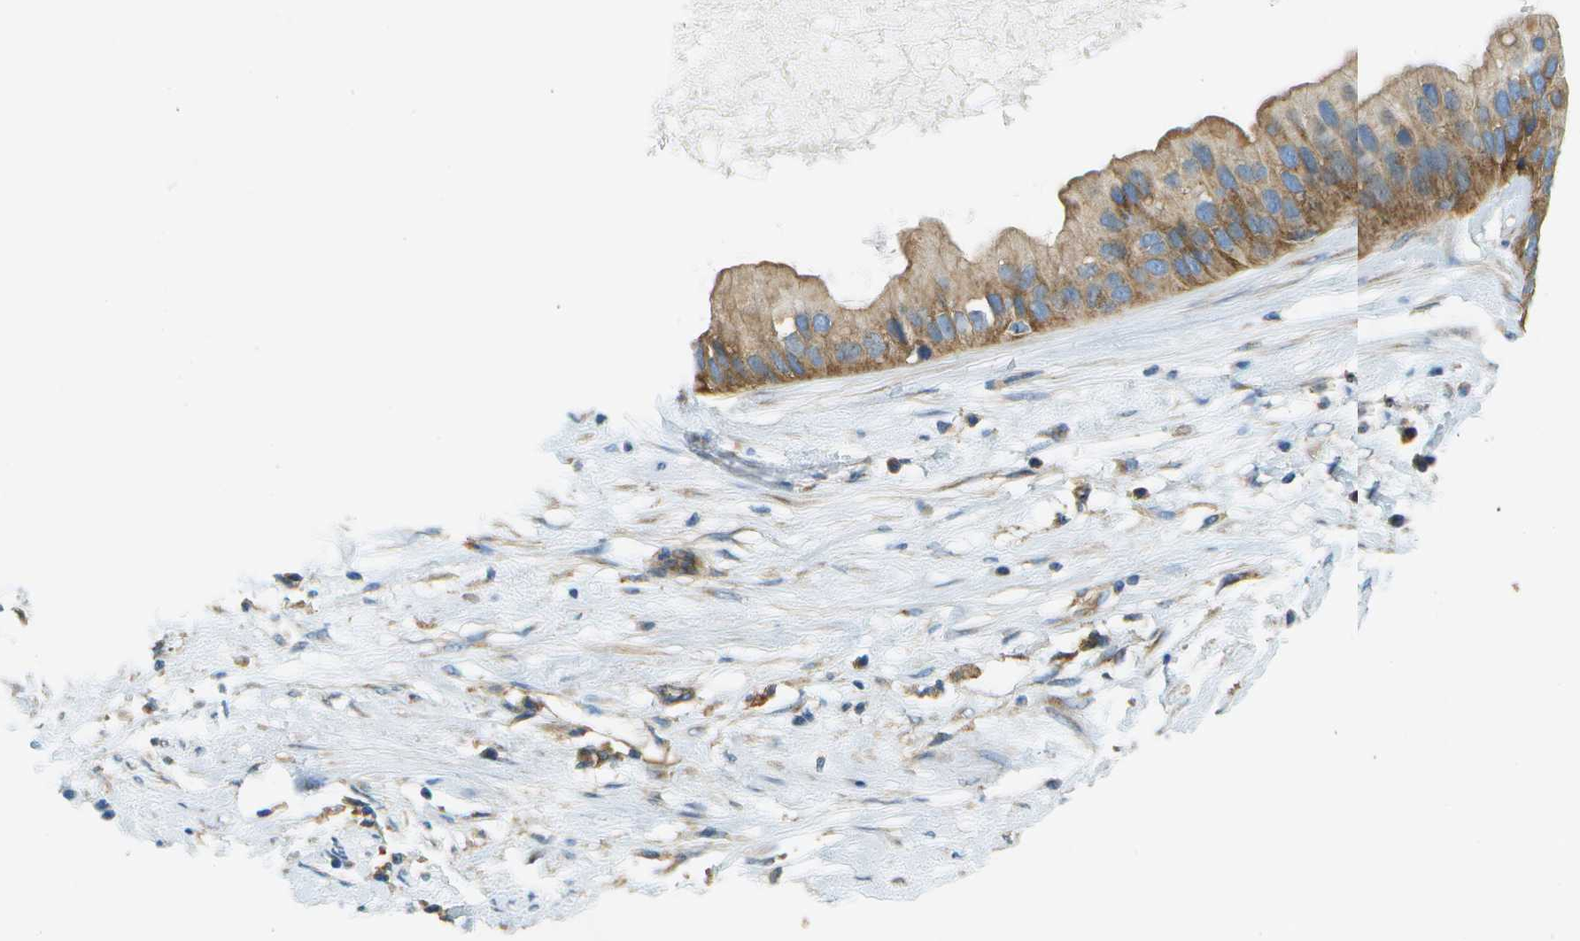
{"staining": {"intensity": "strong", "quantity": ">75%", "location": "cytoplasmic/membranous"}, "tissue": "ovarian cancer", "cell_type": "Tumor cells", "image_type": "cancer", "snomed": [{"axis": "morphology", "description": "Cystadenocarcinoma, mucinous, NOS"}, {"axis": "topography", "description": "Ovary"}], "caption": "This is a histology image of immunohistochemistry (IHC) staining of ovarian cancer, which shows strong expression in the cytoplasmic/membranous of tumor cells.", "gene": "CLTC", "patient": {"sex": "female", "age": 80}}